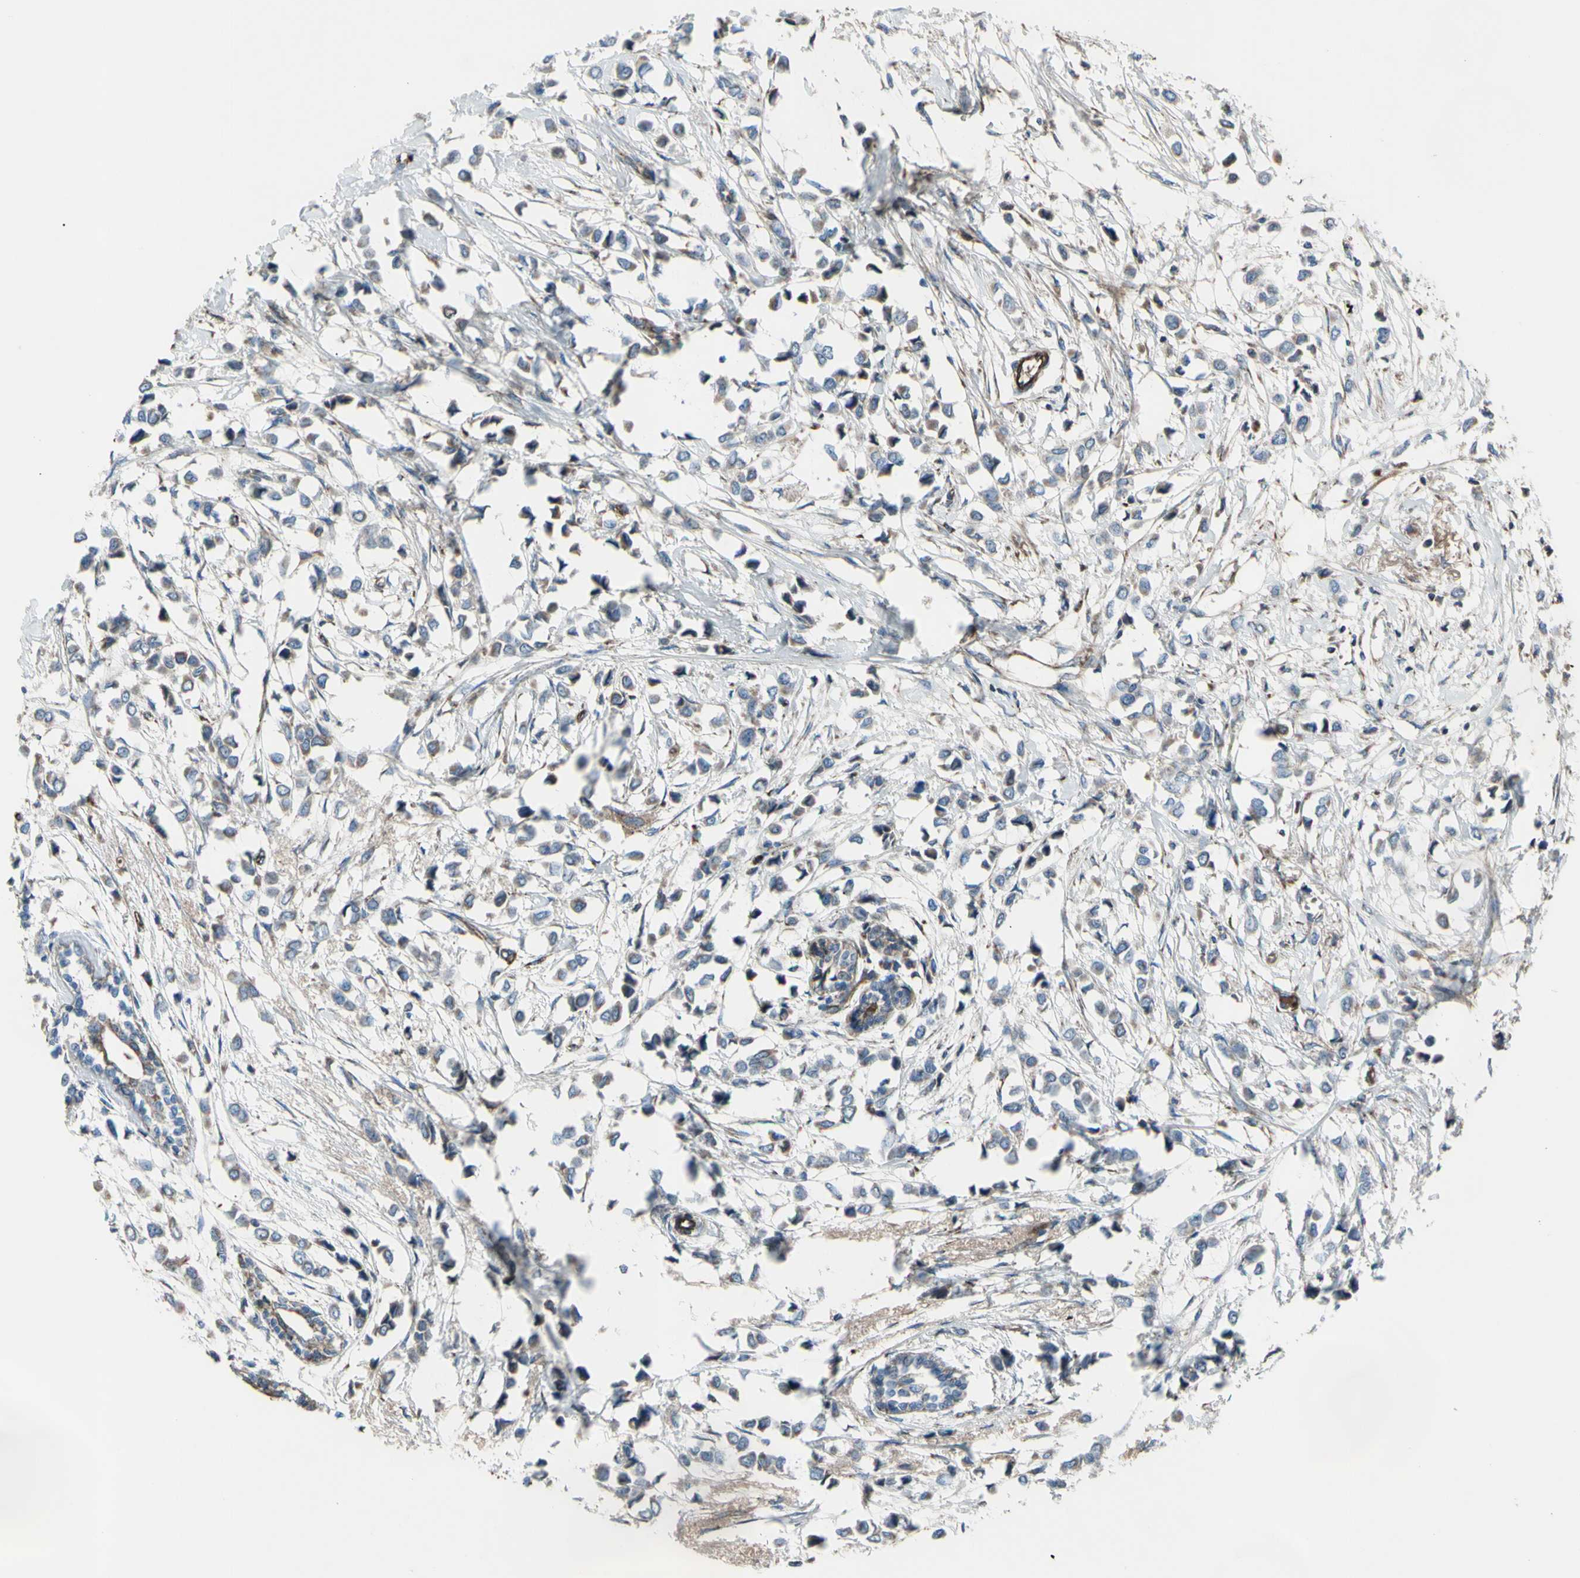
{"staining": {"intensity": "weak", "quantity": "<25%", "location": "cytoplasmic/membranous"}, "tissue": "breast cancer", "cell_type": "Tumor cells", "image_type": "cancer", "snomed": [{"axis": "morphology", "description": "Lobular carcinoma"}, {"axis": "topography", "description": "Breast"}], "caption": "Breast lobular carcinoma stained for a protein using immunohistochemistry reveals no expression tumor cells.", "gene": "EMC7", "patient": {"sex": "female", "age": 51}}